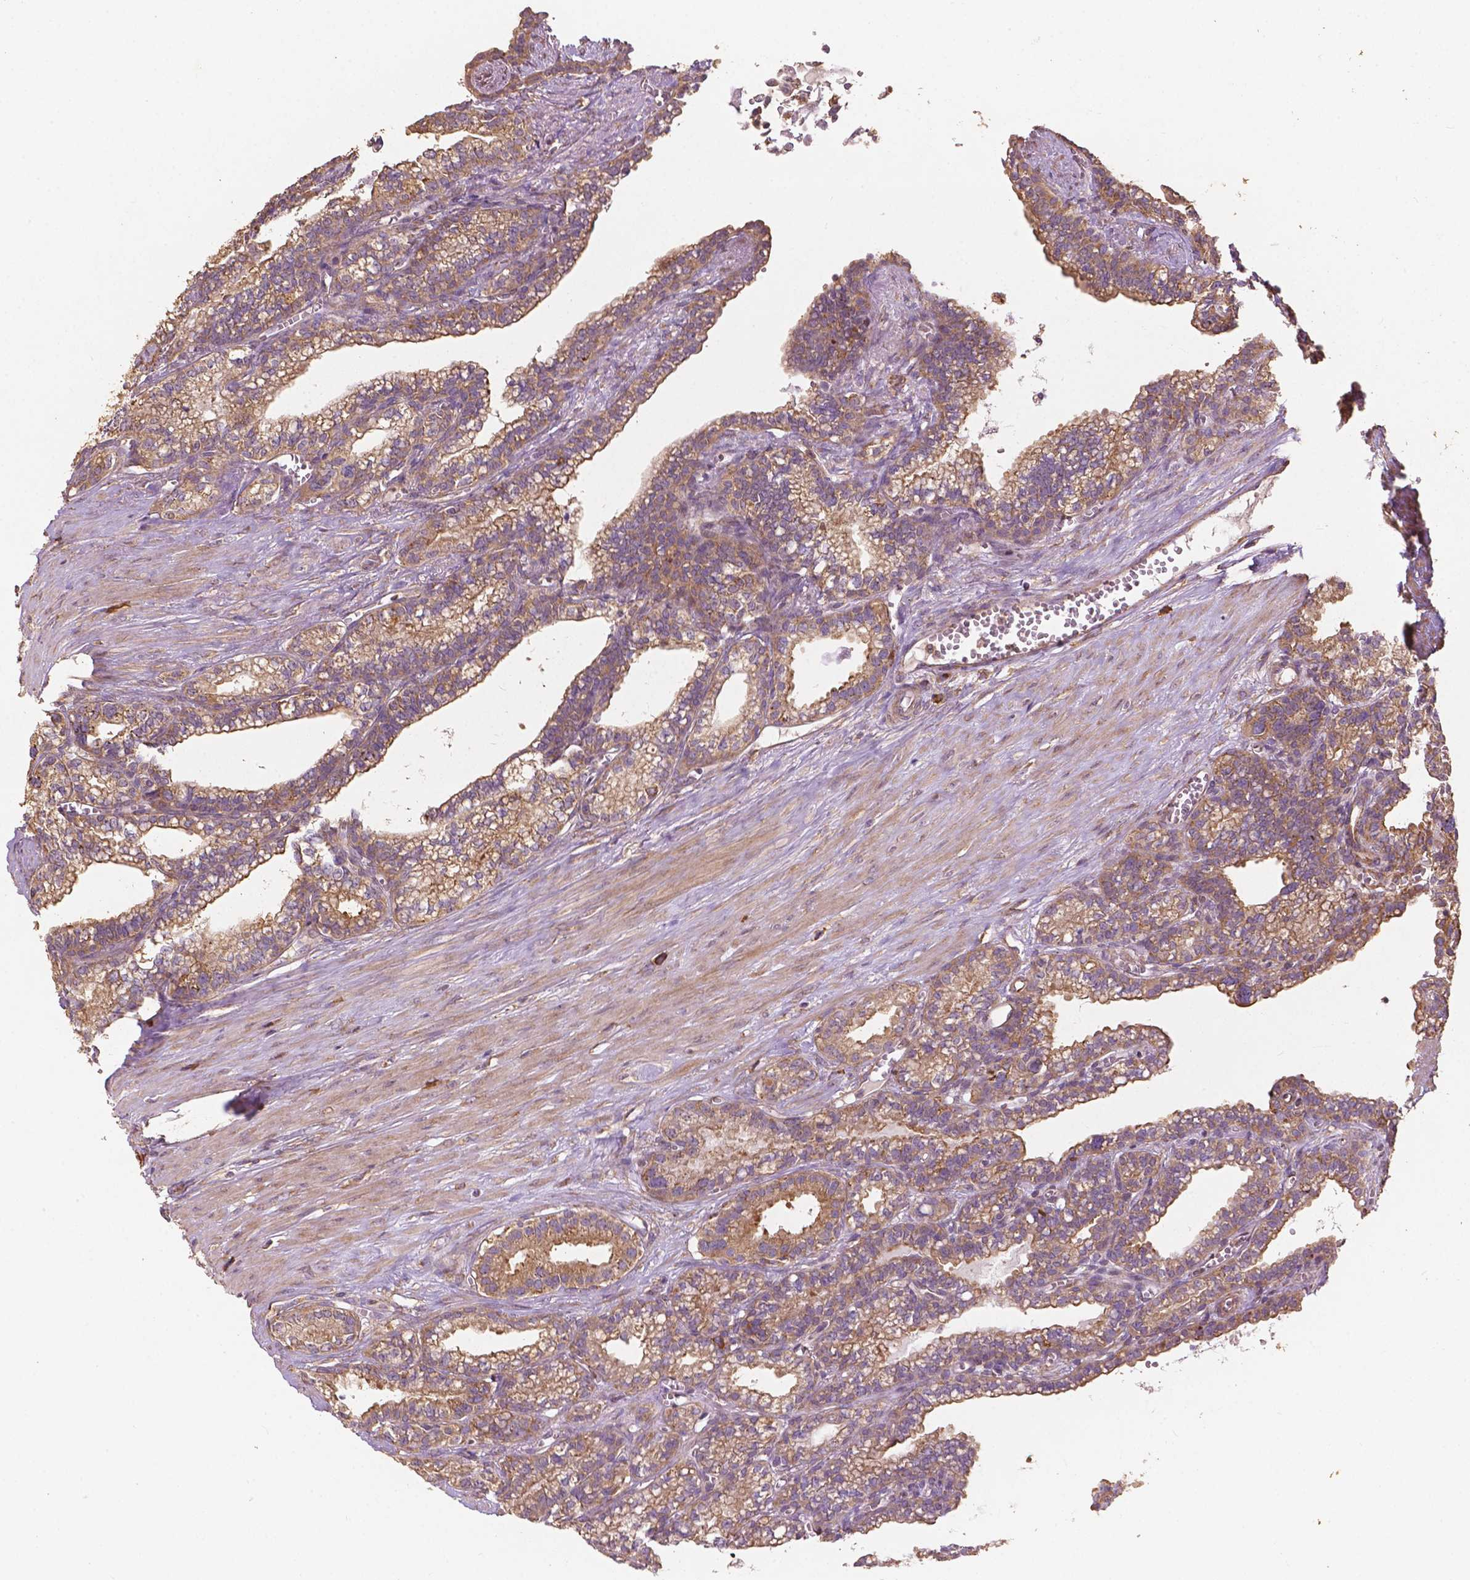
{"staining": {"intensity": "moderate", "quantity": ">75%", "location": "cytoplasmic/membranous"}, "tissue": "seminal vesicle", "cell_type": "Glandular cells", "image_type": "normal", "snomed": [{"axis": "morphology", "description": "Normal tissue, NOS"}, {"axis": "morphology", "description": "Urothelial carcinoma, NOS"}, {"axis": "topography", "description": "Urinary bladder"}, {"axis": "topography", "description": "Seminal veicle"}], "caption": "This micrograph shows immunohistochemistry (IHC) staining of benign human seminal vesicle, with medium moderate cytoplasmic/membranous staining in about >75% of glandular cells.", "gene": "G3BP1", "patient": {"sex": "male", "age": 76}}